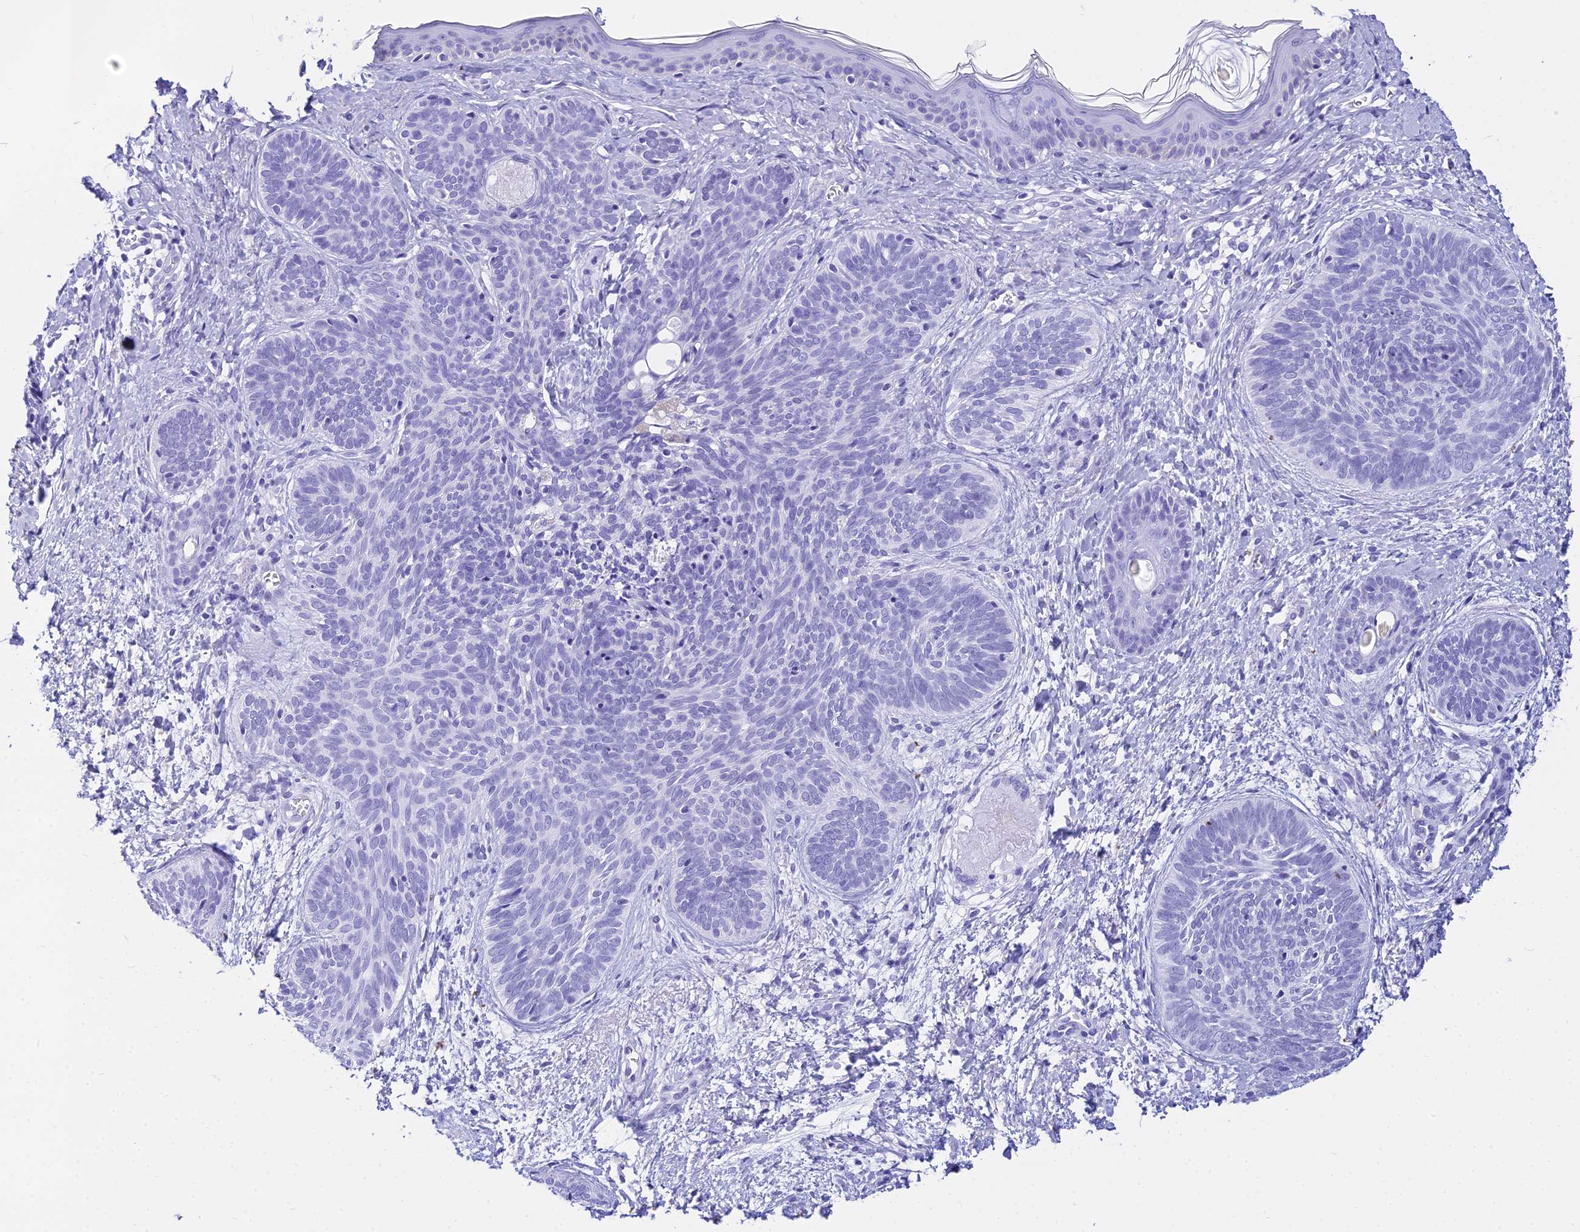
{"staining": {"intensity": "negative", "quantity": "none", "location": "none"}, "tissue": "skin cancer", "cell_type": "Tumor cells", "image_type": "cancer", "snomed": [{"axis": "morphology", "description": "Basal cell carcinoma"}, {"axis": "topography", "description": "Skin"}], "caption": "IHC of skin cancer displays no expression in tumor cells.", "gene": "ZNF442", "patient": {"sex": "female", "age": 81}}